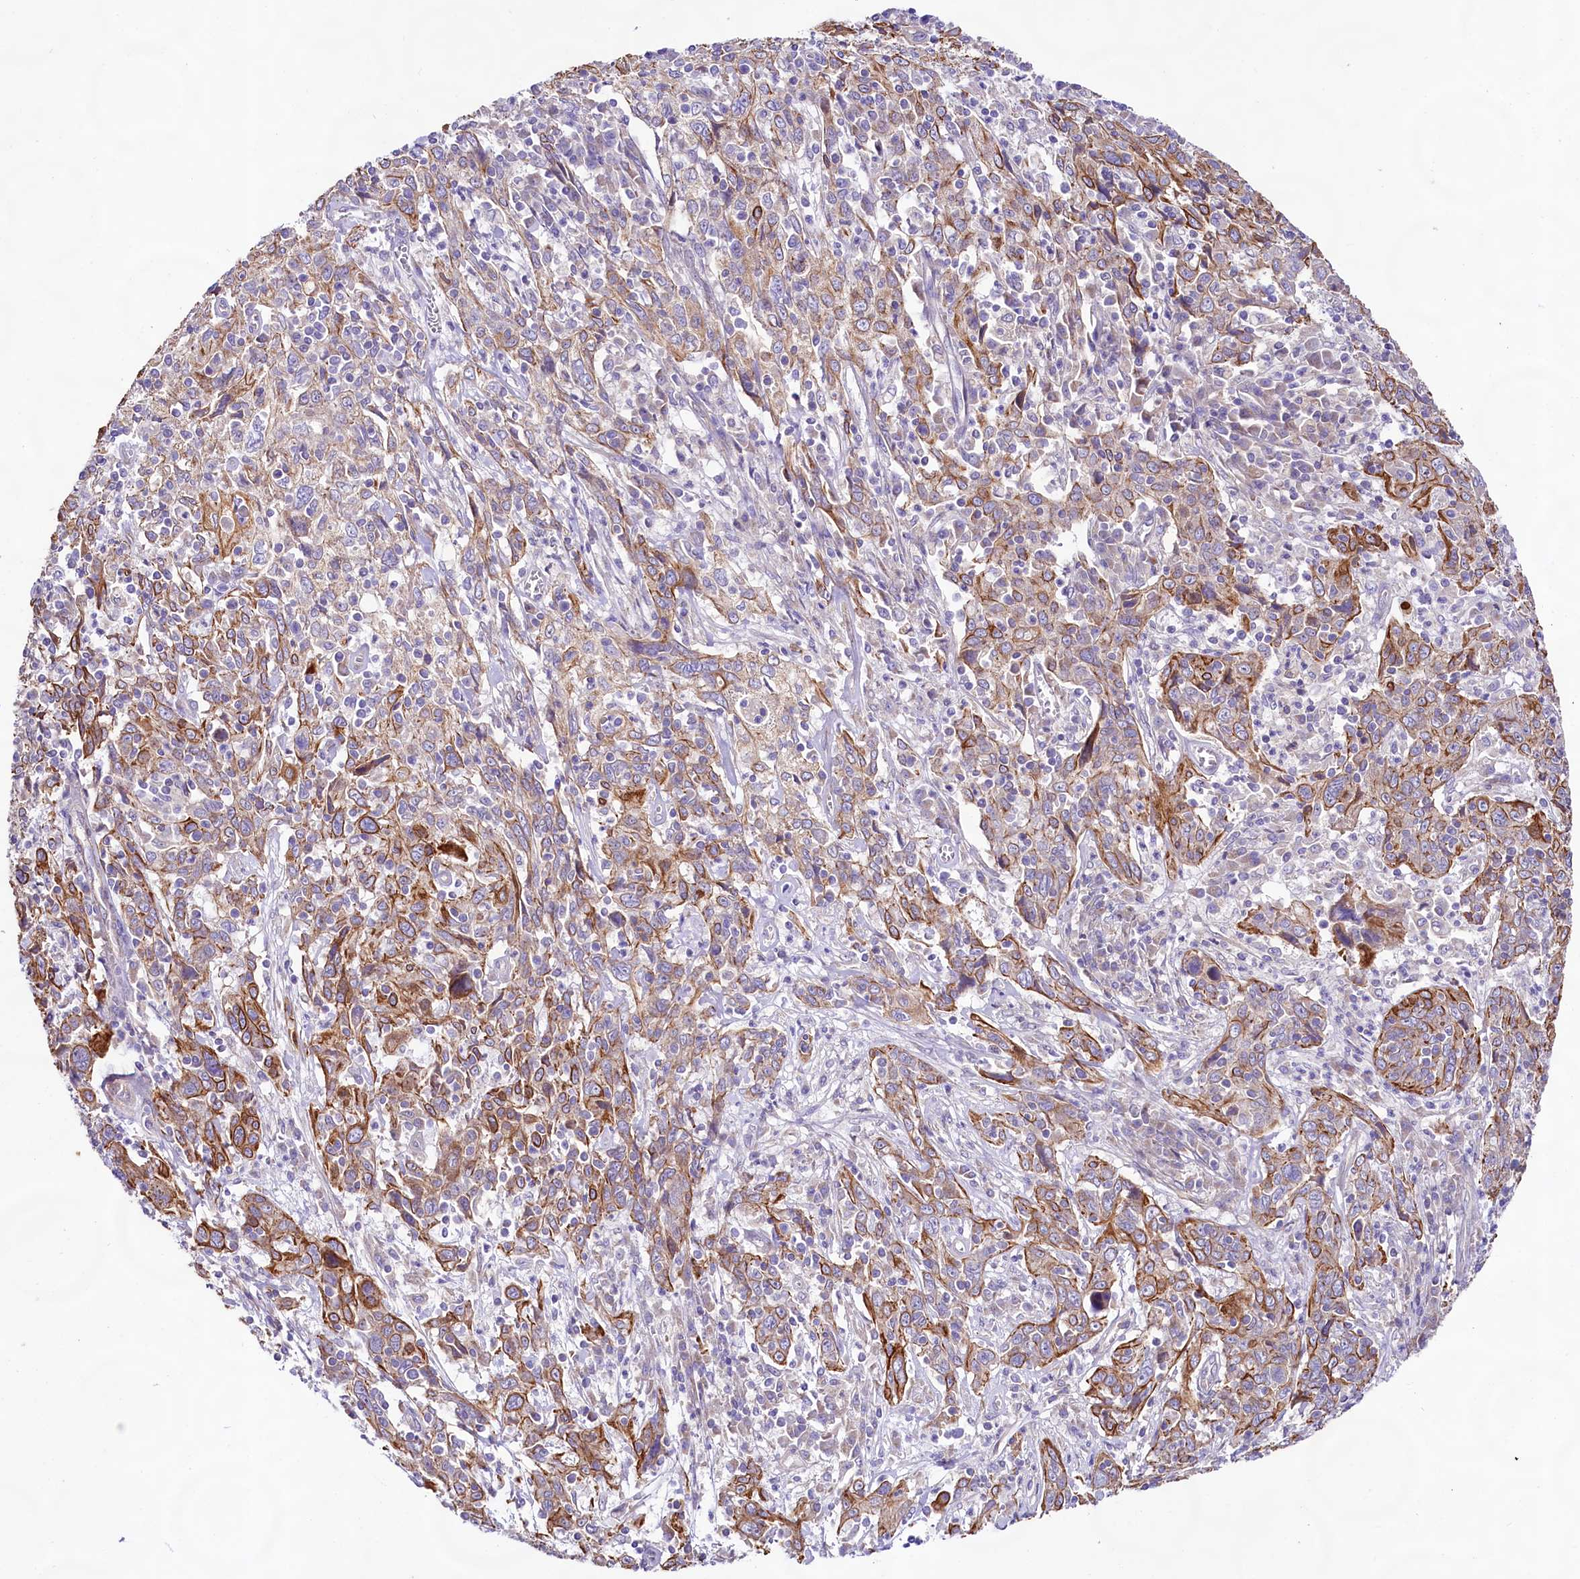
{"staining": {"intensity": "strong", "quantity": "25%-75%", "location": "cytoplasmic/membranous"}, "tissue": "cervical cancer", "cell_type": "Tumor cells", "image_type": "cancer", "snomed": [{"axis": "morphology", "description": "Squamous cell carcinoma, NOS"}, {"axis": "topography", "description": "Cervix"}], "caption": "About 25%-75% of tumor cells in human cervical cancer display strong cytoplasmic/membranous protein positivity as visualized by brown immunohistochemical staining.", "gene": "VPS11", "patient": {"sex": "female", "age": 46}}